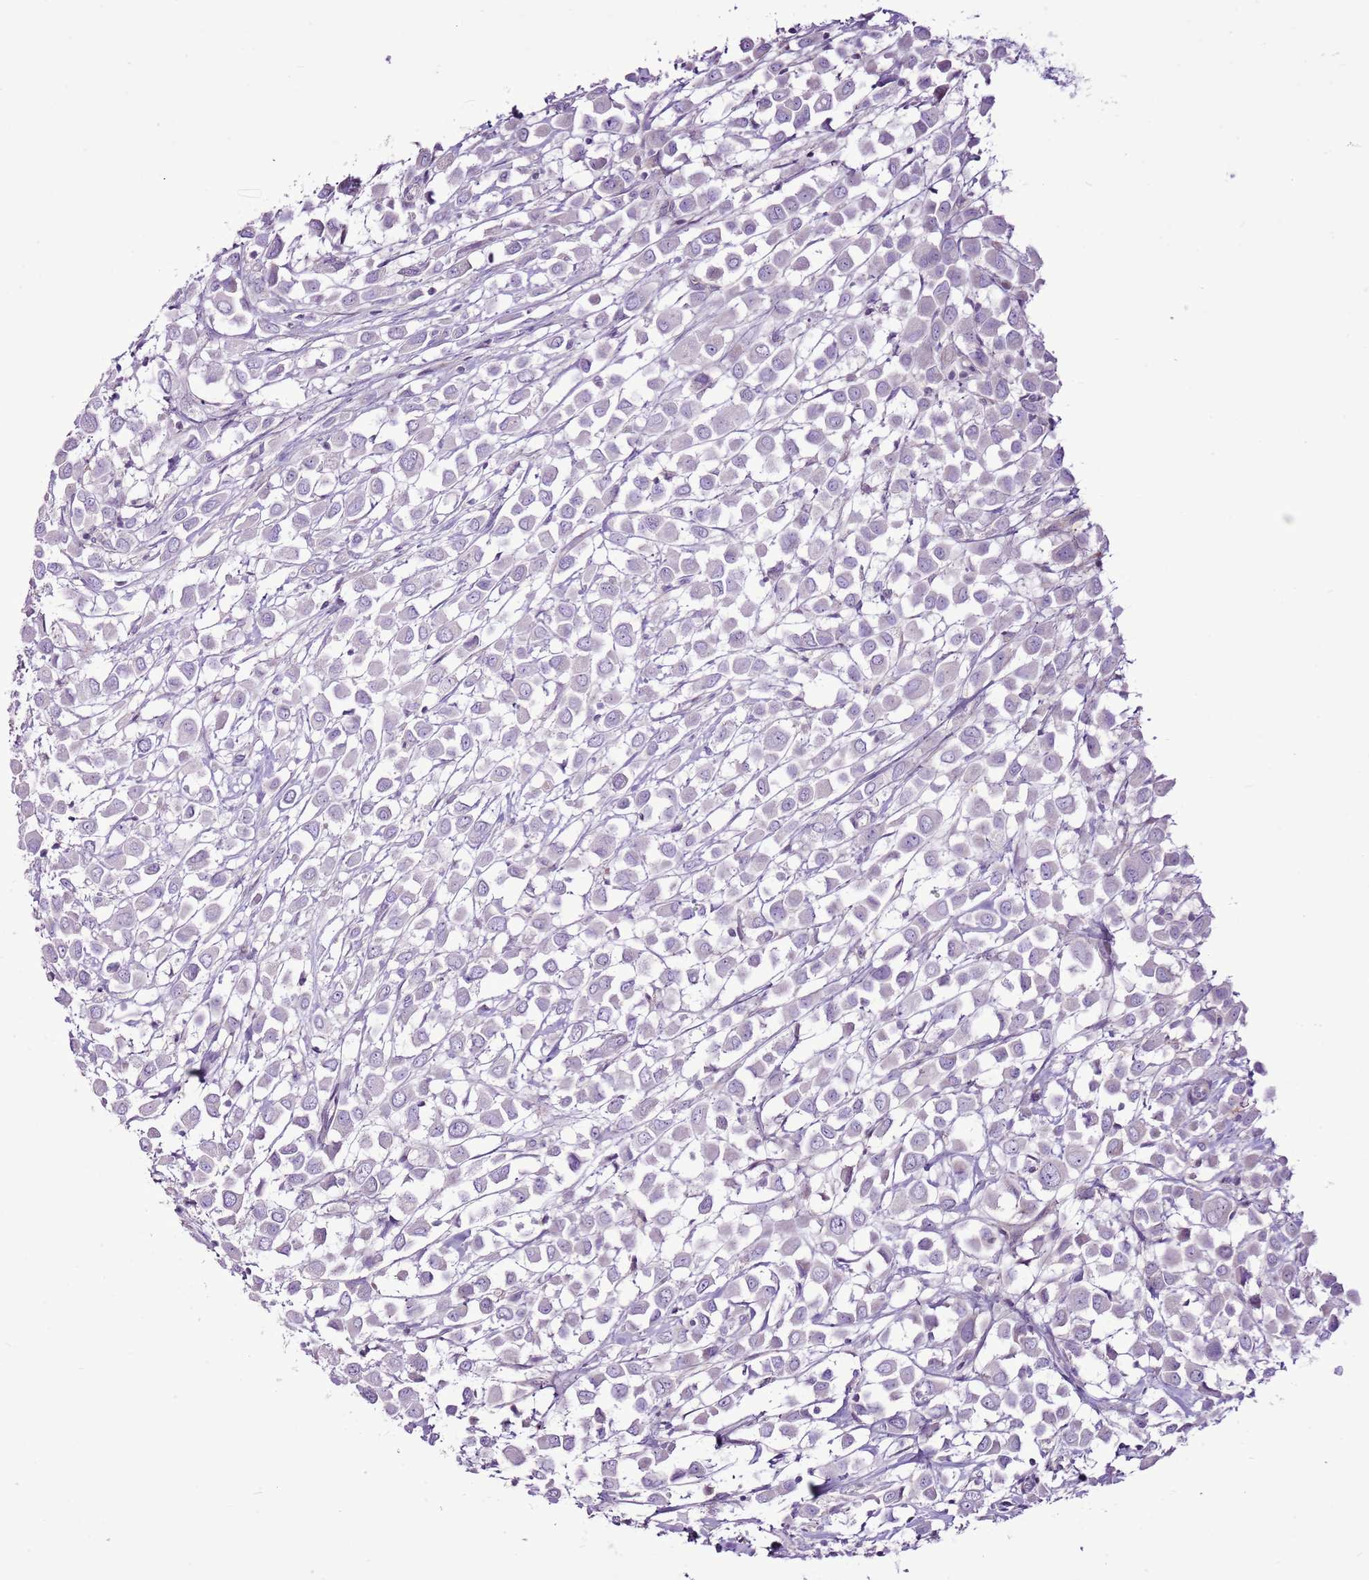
{"staining": {"intensity": "negative", "quantity": "none", "location": "none"}, "tissue": "breast cancer", "cell_type": "Tumor cells", "image_type": "cancer", "snomed": [{"axis": "morphology", "description": "Duct carcinoma"}, {"axis": "topography", "description": "Breast"}], "caption": "Immunohistochemical staining of human breast cancer (intraductal carcinoma) reveals no significant positivity in tumor cells.", "gene": "CHAC2", "patient": {"sex": "female", "age": 61}}